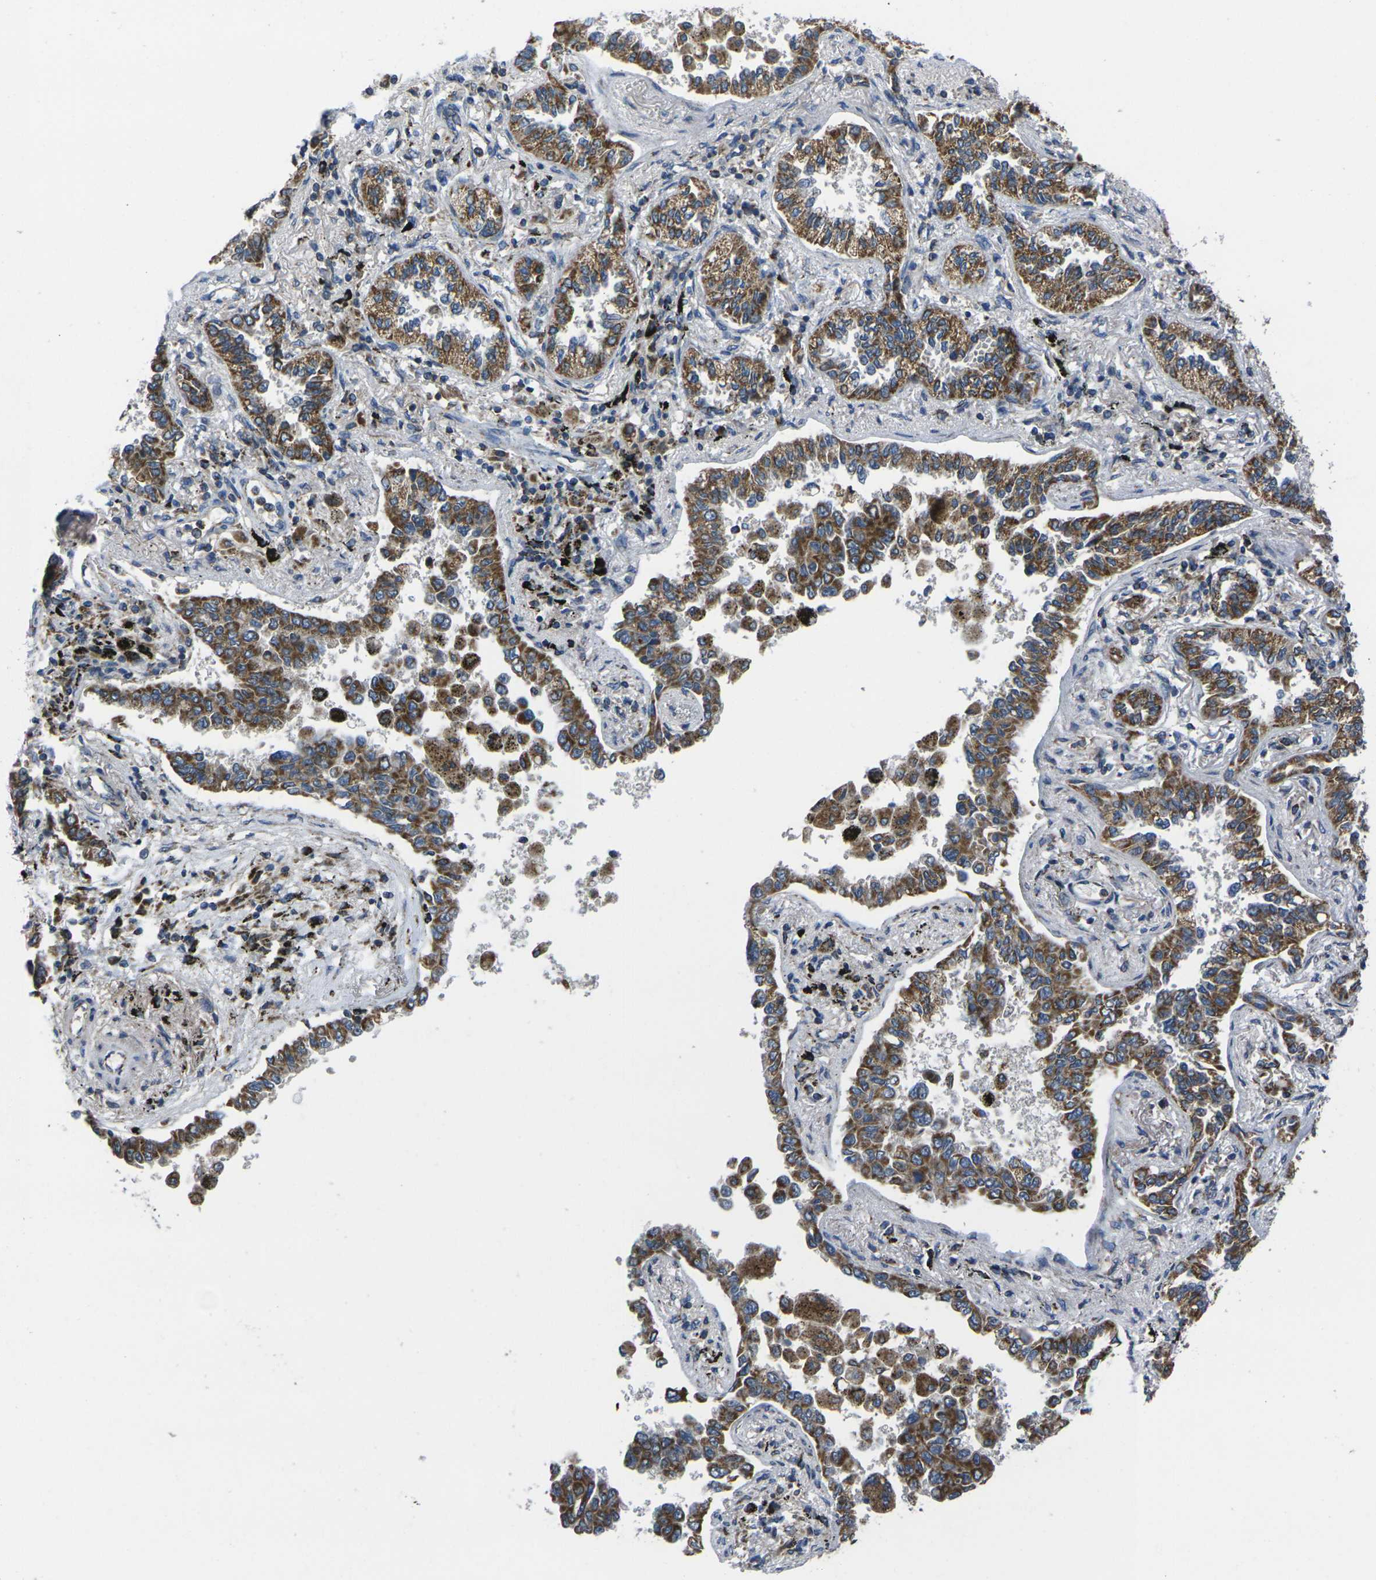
{"staining": {"intensity": "moderate", "quantity": ">75%", "location": "cytoplasmic/membranous"}, "tissue": "lung cancer", "cell_type": "Tumor cells", "image_type": "cancer", "snomed": [{"axis": "morphology", "description": "Normal tissue, NOS"}, {"axis": "morphology", "description": "Adenocarcinoma, NOS"}, {"axis": "topography", "description": "Lung"}], "caption": "Immunohistochemical staining of human lung adenocarcinoma shows medium levels of moderate cytoplasmic/membranous staining in about >75% of tumor cells. Using DAB (3,3'-diaminobenzidine) (brown) and hematoxylin (blue) stains, captured at high magnification using brightfield microscopy.", "gene": "TMEM120B", "patient": {"sex": "male", "age": 59}}